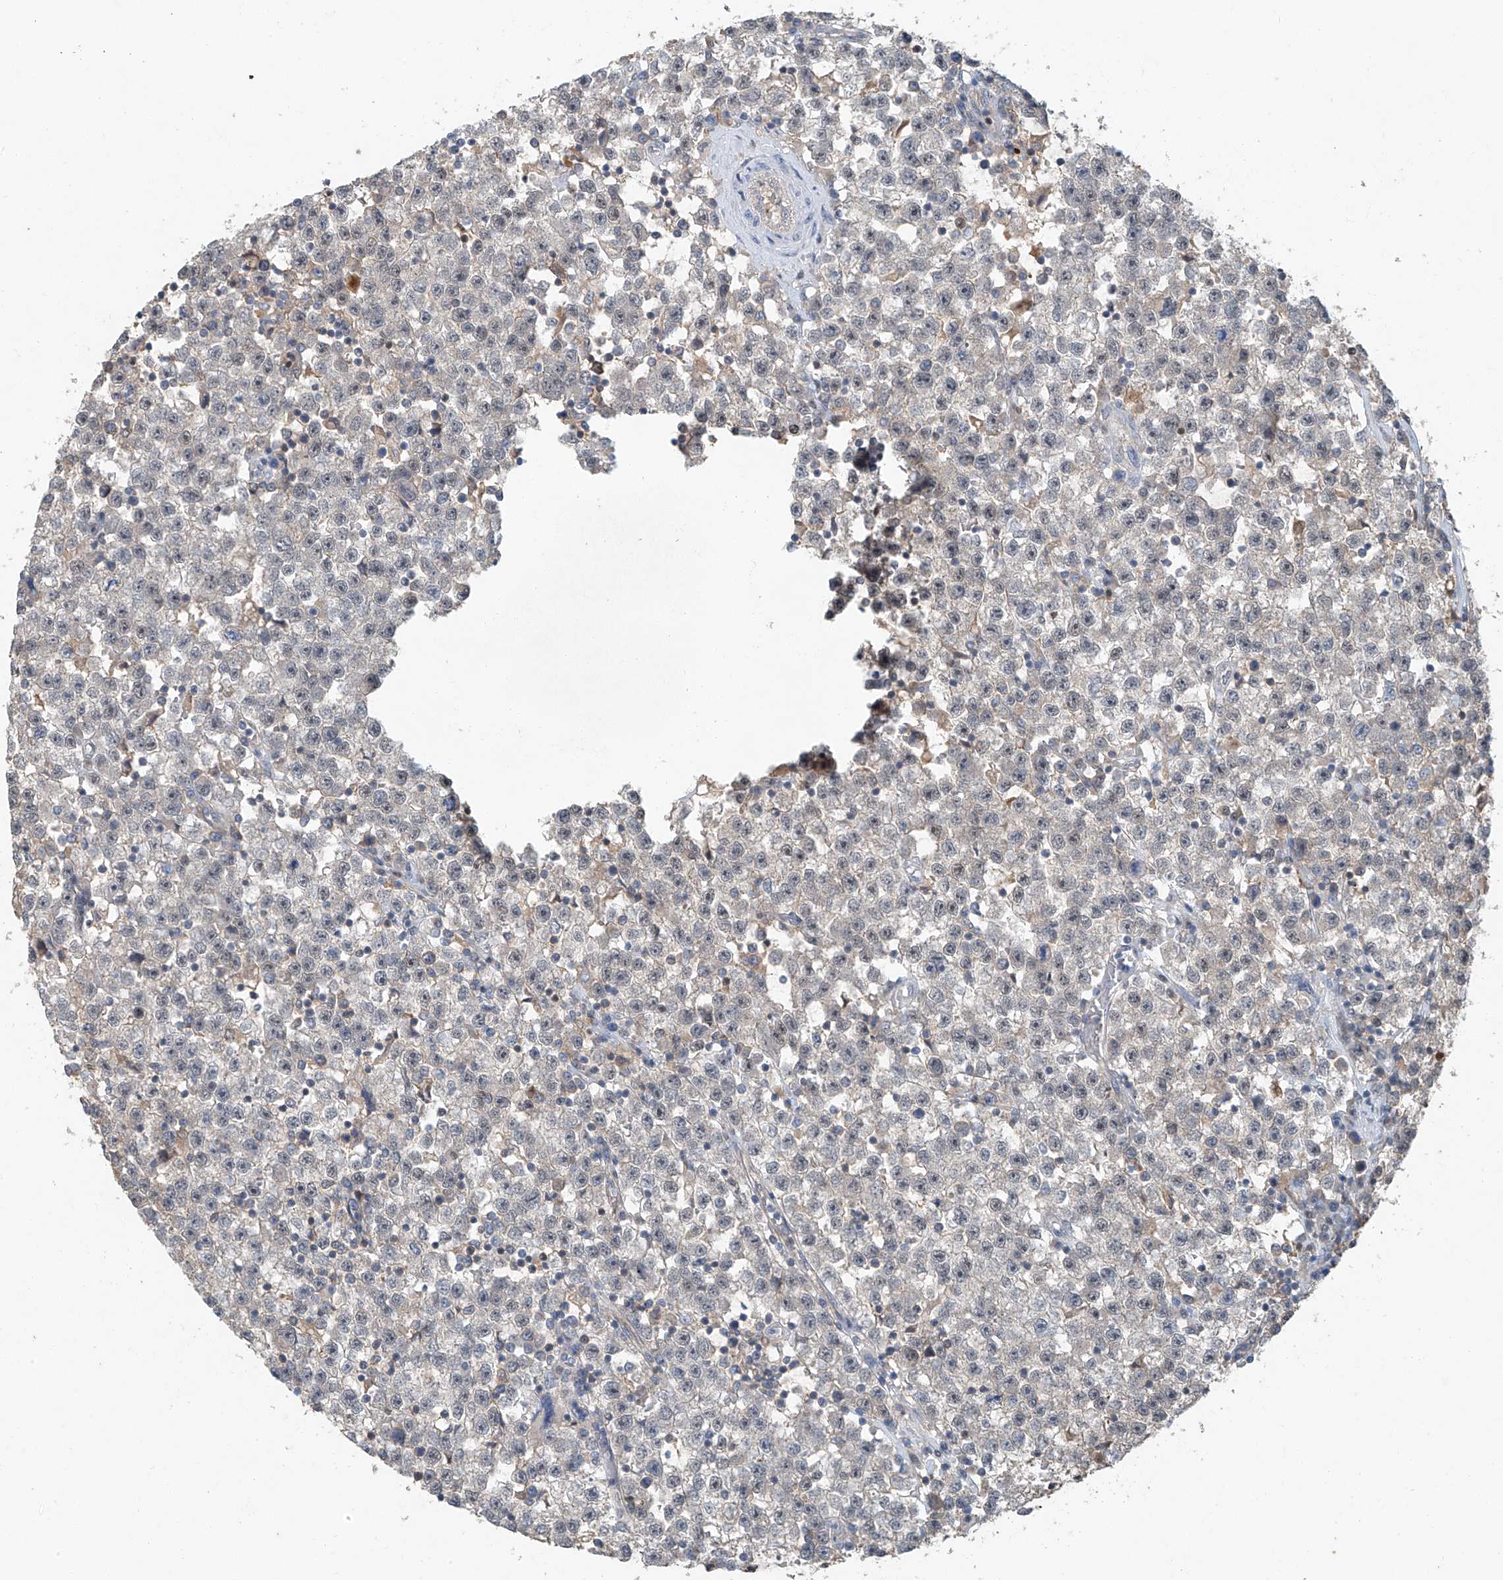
{"staining": {"intensity": "moderate", "quantity": "25%-75%", "location": "nuclear"}, "tissue": "testis cancer", "cell_type": "Tumor cells", "image_type": "cancer", "snomed": [{"axis": "morphology", "description": "Seminoma, NOS"}, {"axis": "topography", "description": "Testis"}], "caption": "Protein expression analysis of testis seminoma demonstrates moderate nuclear positivity in approximately 25%-75% of tumor cells. (Brightfield microscopy of DAB IHC at high magnification).", "gene": "TAF8", "patient": {"sex": "male", "age": 22}}